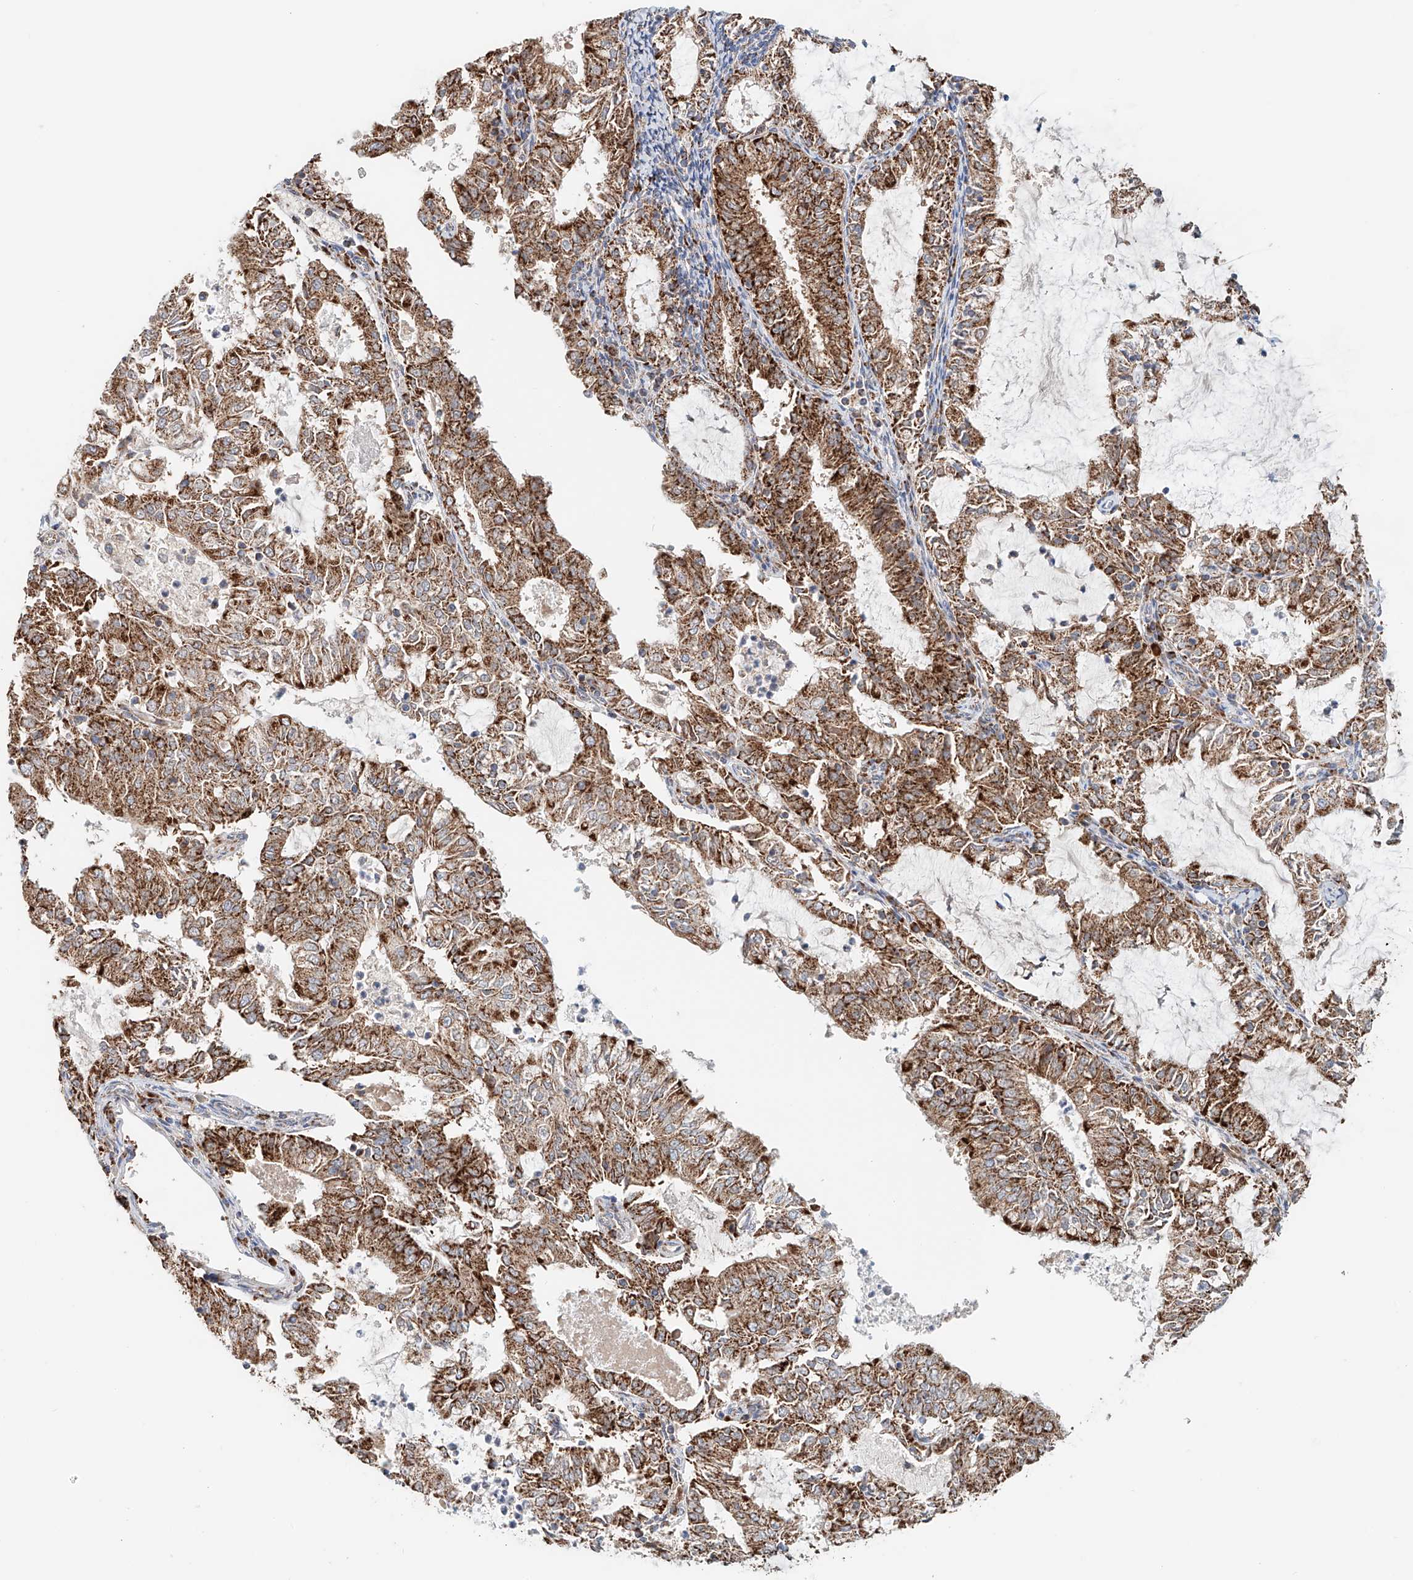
{"staining": {"intensity": "strong", "quantity": ">75%", "location": "cytoplasmic/membranous"}, "tissue": "endometrial cancer", "cell_type": "Tumor cells", "image_type": "cancer", "snomed": [{"axis": "morphology", "description": "Adenocarcinoma, NOS"}, {"axis": "topography", "description": "Endometrium"}], "caption": "Protein staining reveals strong cytoplasmic/membranous staining in approximately >75% of tumor cells in endometrial cancer (adenocarcinoma). (DAB (3,3'-diaminobenzidine) IHC with brightfield microscopy, high magnification).", "gene": "CARD10", "patient": {"sex": "female", "age": 57}}